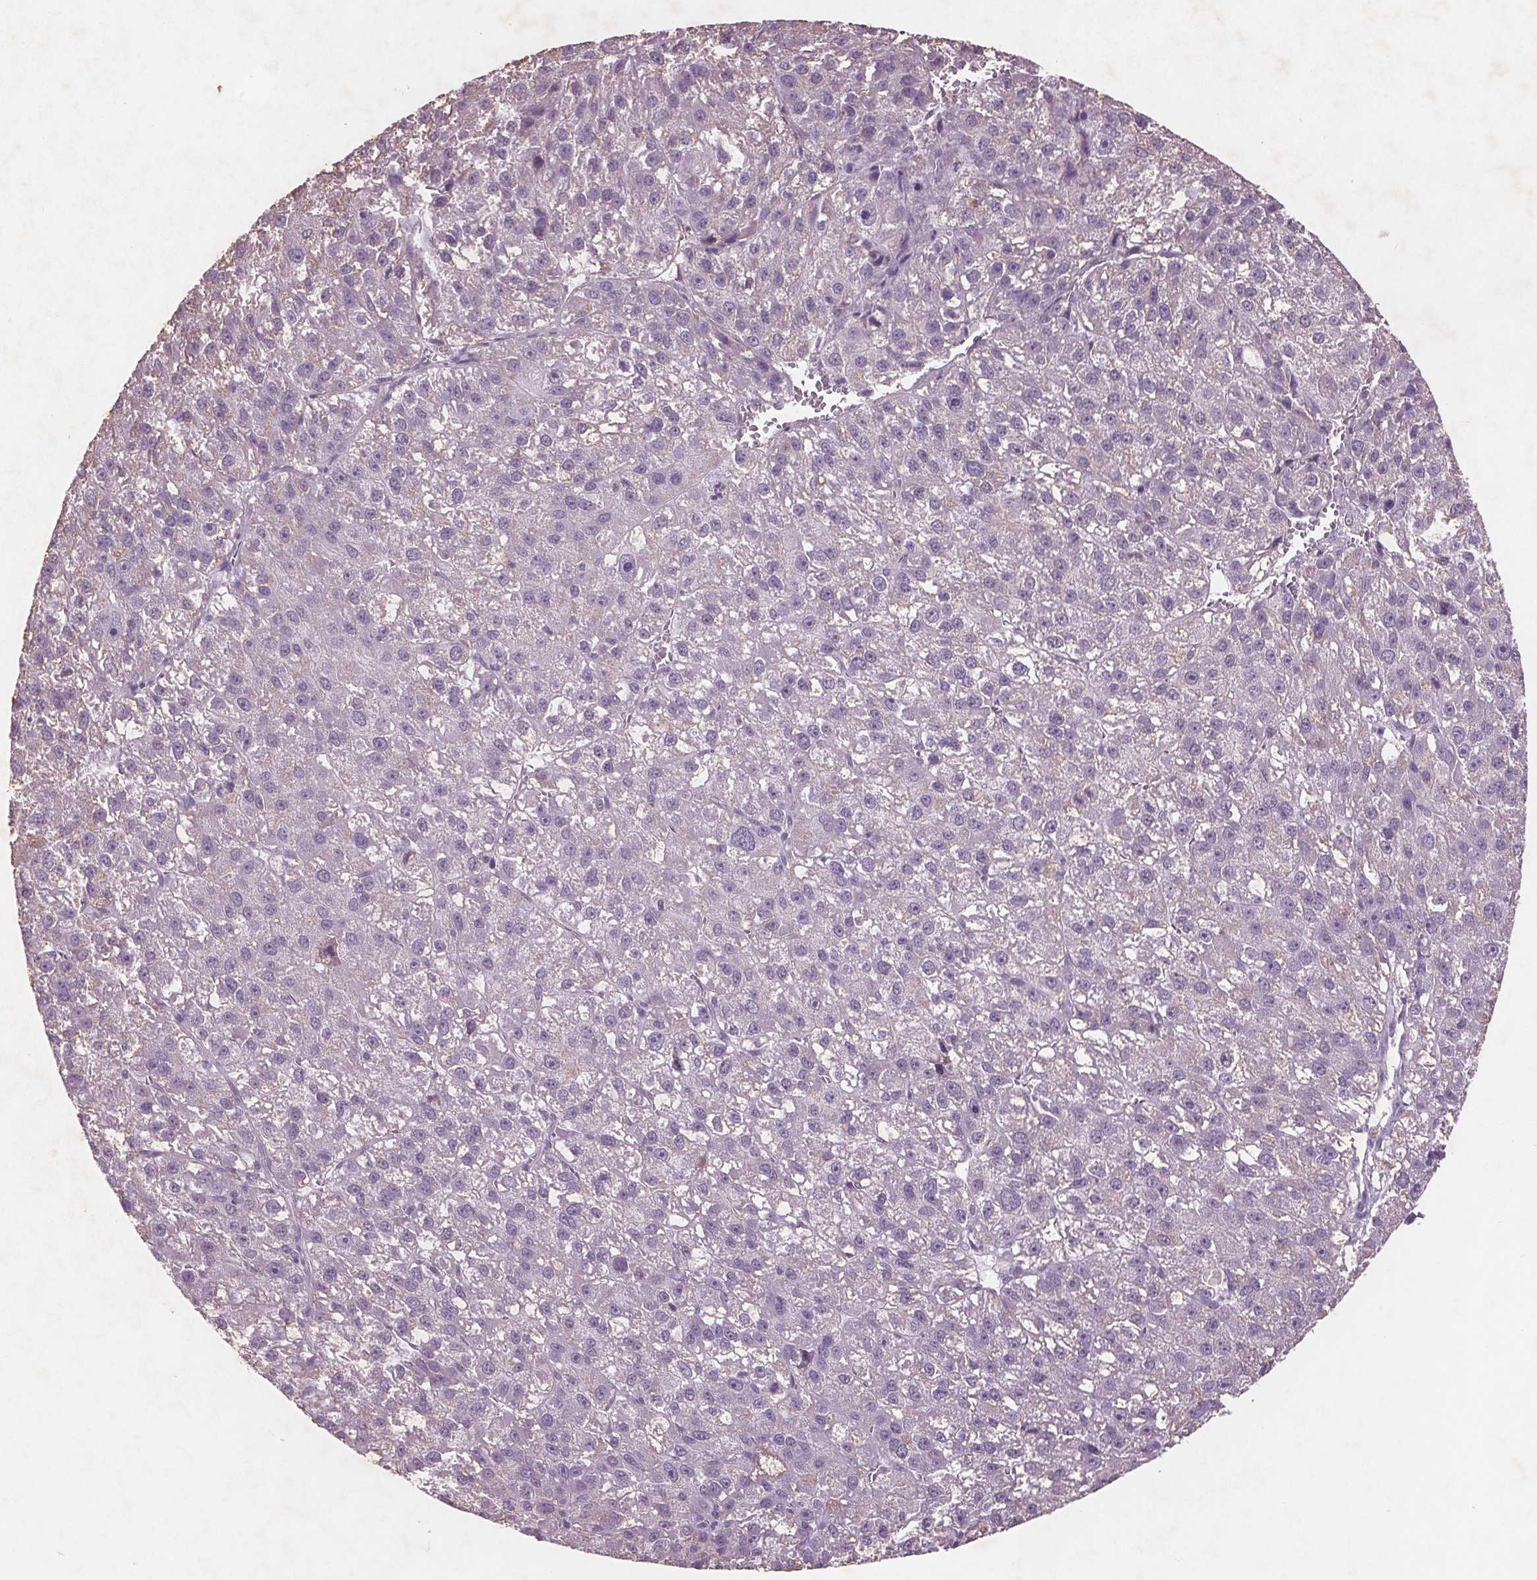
{"staining": {"intensity": "negative", "quantity": "none", "location": "none"}, "tissue": "liver cancer", "cell_type": "Tumor cells", "image_type": "cancer", "snomed": [{"axis": "morphology", "description": "Carcinoma, Hepatocellular, NOS"}, {"axis": "topography", "description": "Liver"}], "caption": "Immunohistochemical staining of human liver cancer shows no significant expression in tumor cells. (DAB immunohistochemistry (IHC) with hematoxylin counter stain).", "gene": "PTPN14", "patient": {"sex": "female", "age": 70}}